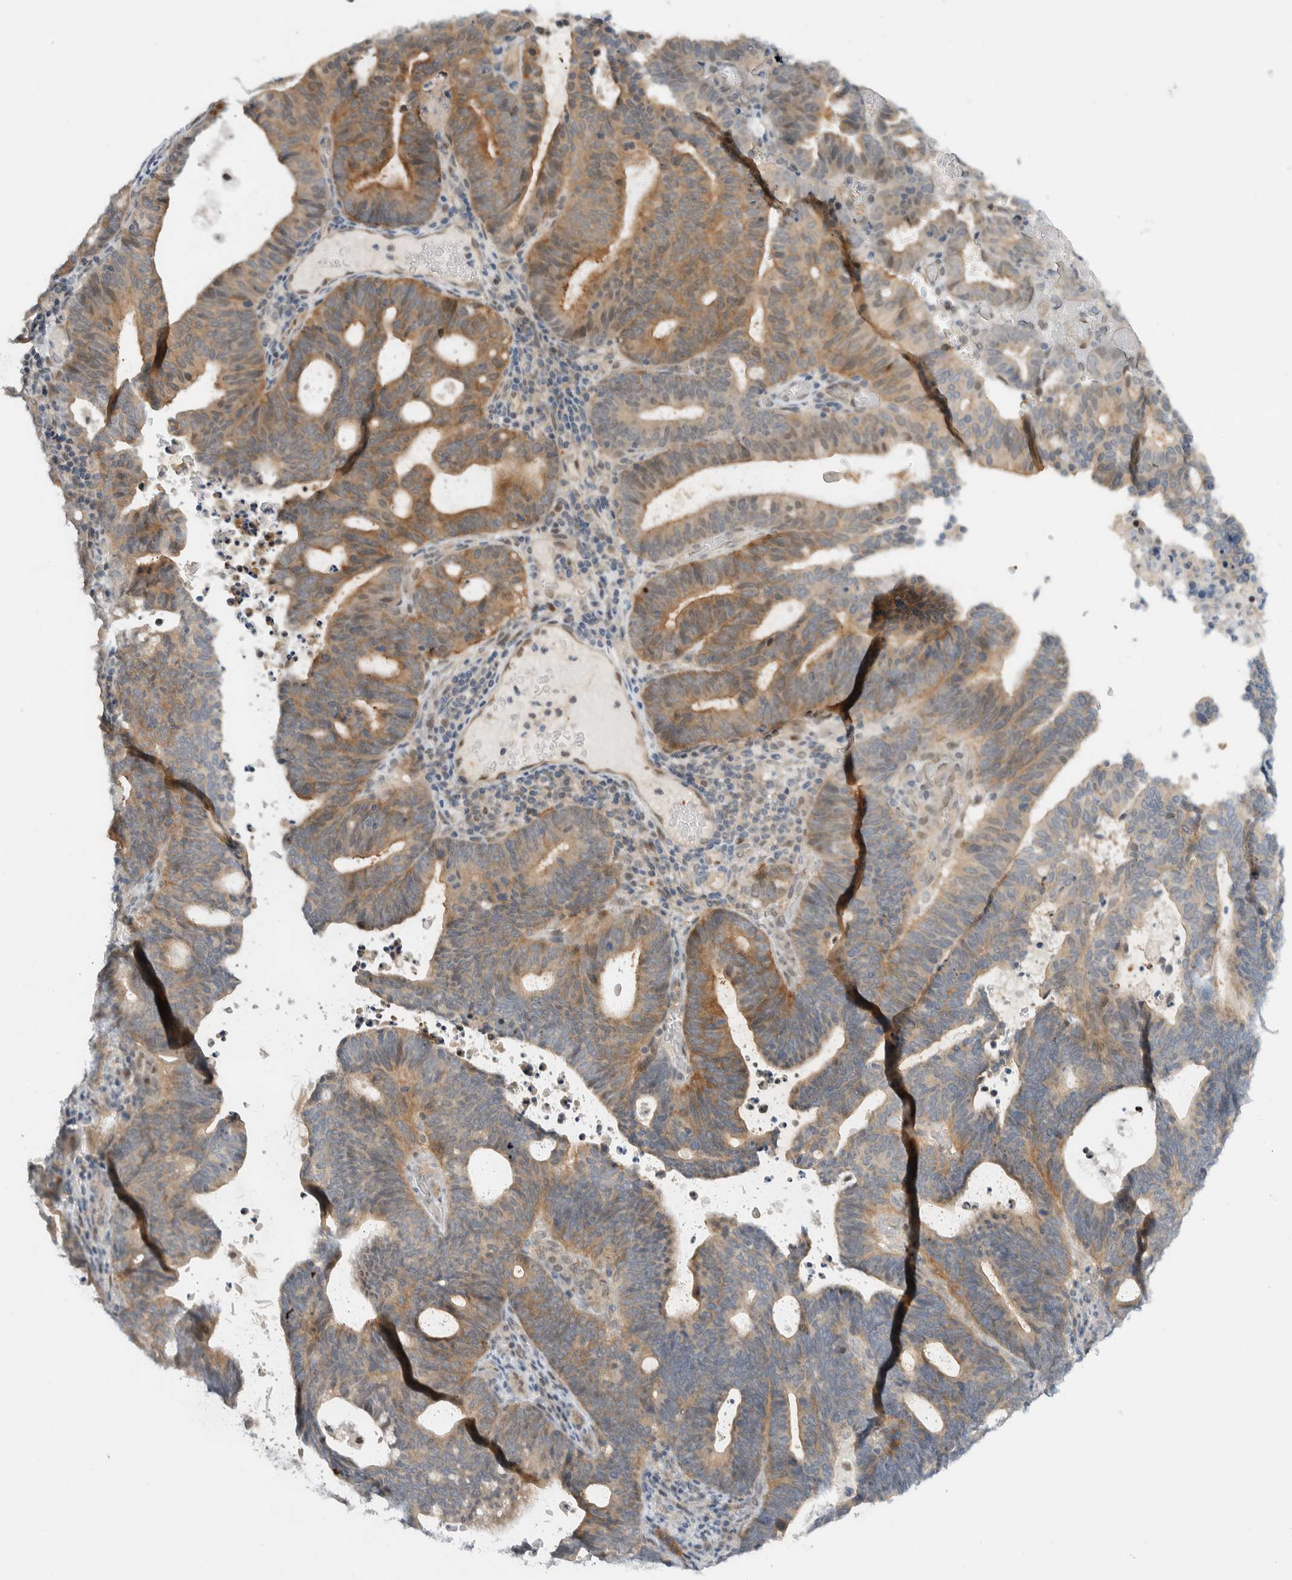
{"staining": {"intensity": "moderate", "quantity": "25%-75%", "location": "cytoplasmic/membranous,nuclear"}, "tissue": "endometrial cancer", "cell_type": "Tumor cells", "image_type": "cancer", "snomed": [{"axis": "morphology", "description": "Adenocarcinoma, NOS"}, {"axis": "topography", "description": "Uterus"}], "caption": "About 25%-75% of tumor cells in endometrial cancer reveal moderate cytoplasmic/membranous and nuclear protein positivity as visualized by brown immunohistochemical staining.", "gene": "NCR3LG1", "patient": {"sex": "female", "age": 83}}